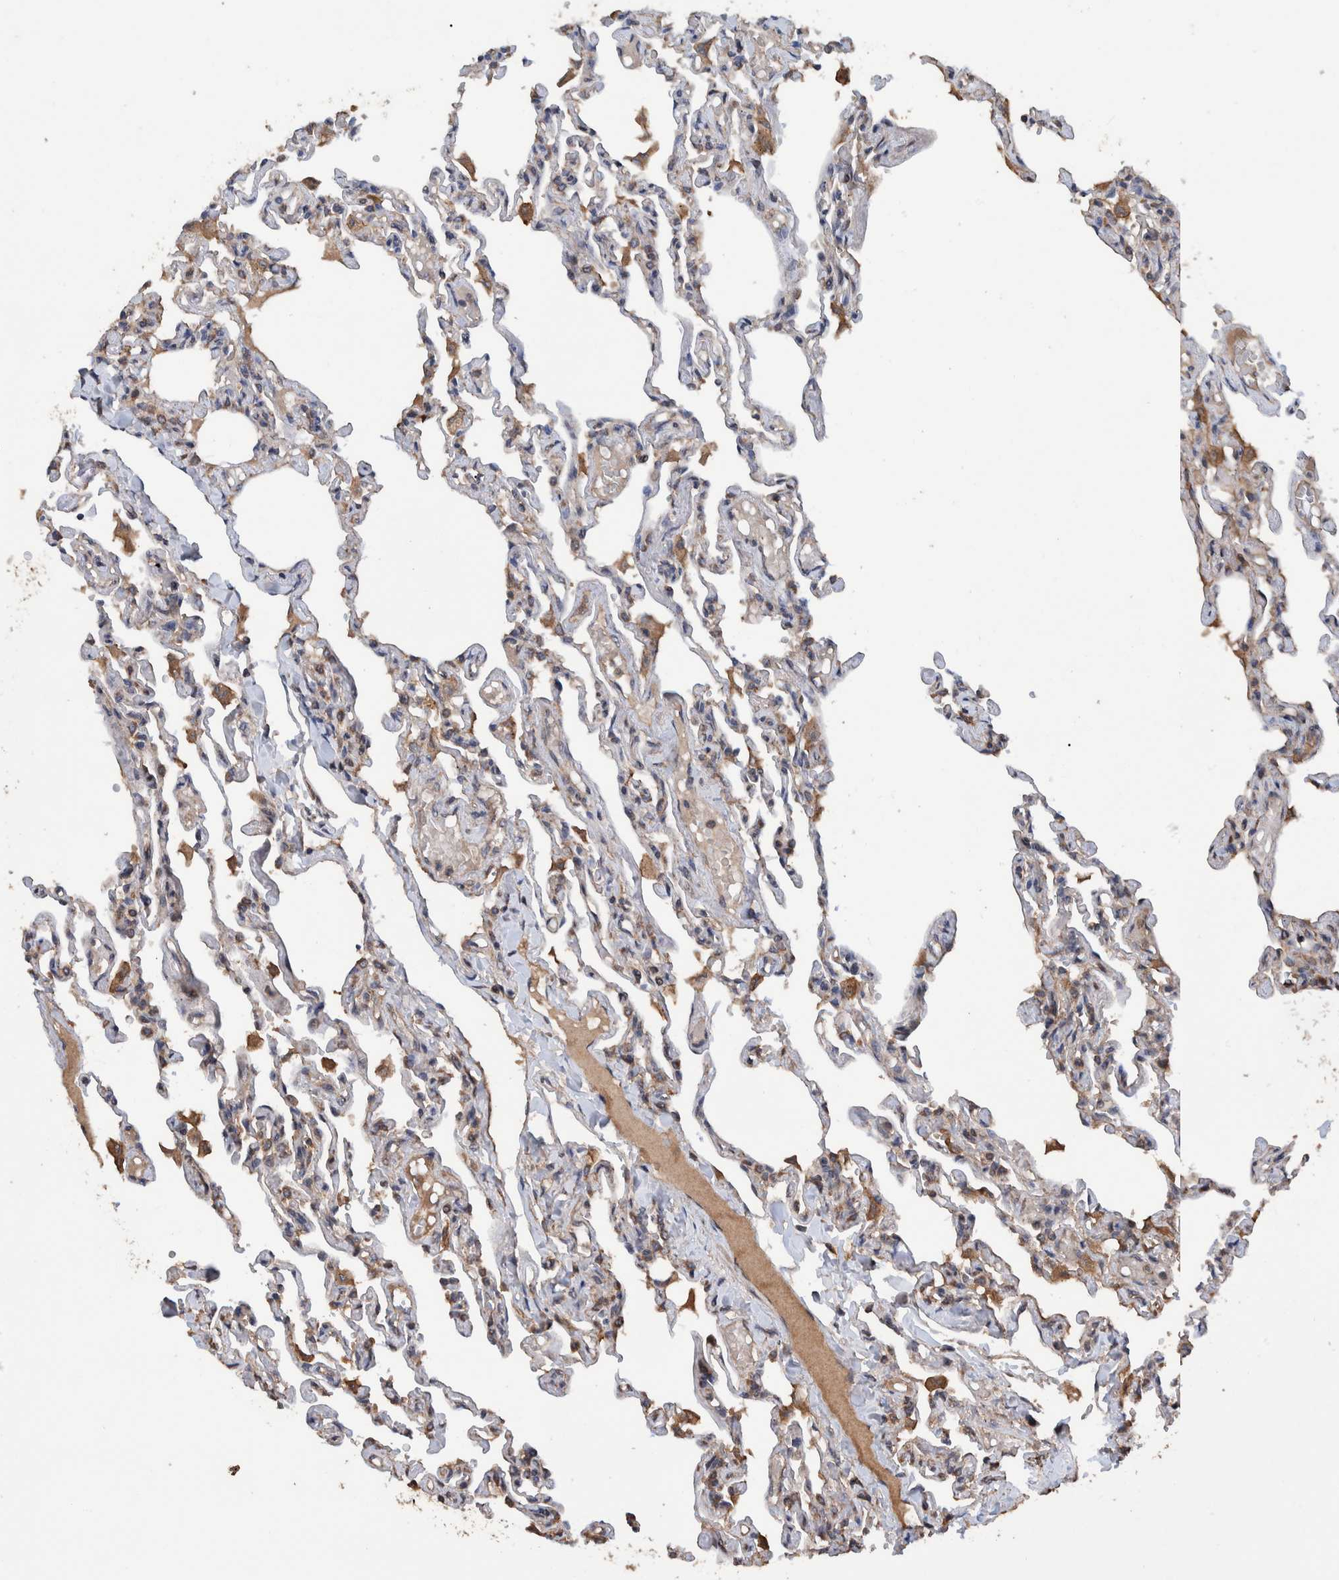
{"staining": {"intensity": "moderate", "quantity": "25%-75%", "location": "cytoplasmic/membranous"}, "tissue": "lung", "cell_type": "Alveolar cells", "image_type": "normal", "snomed": [{"axis": "morphology", "description": "Normal tissue, NOS"}, {"axis": "topography", "description": "Lung"}], "caption": "Brown immunohistochemical staining in unremarkable lung reveals moderate cytoplasmic/membranous staining in about 25%-75% of alveolar cells.", "gene": "ENSG00000251537", "patient": {"sex": "male", "age": 21}}